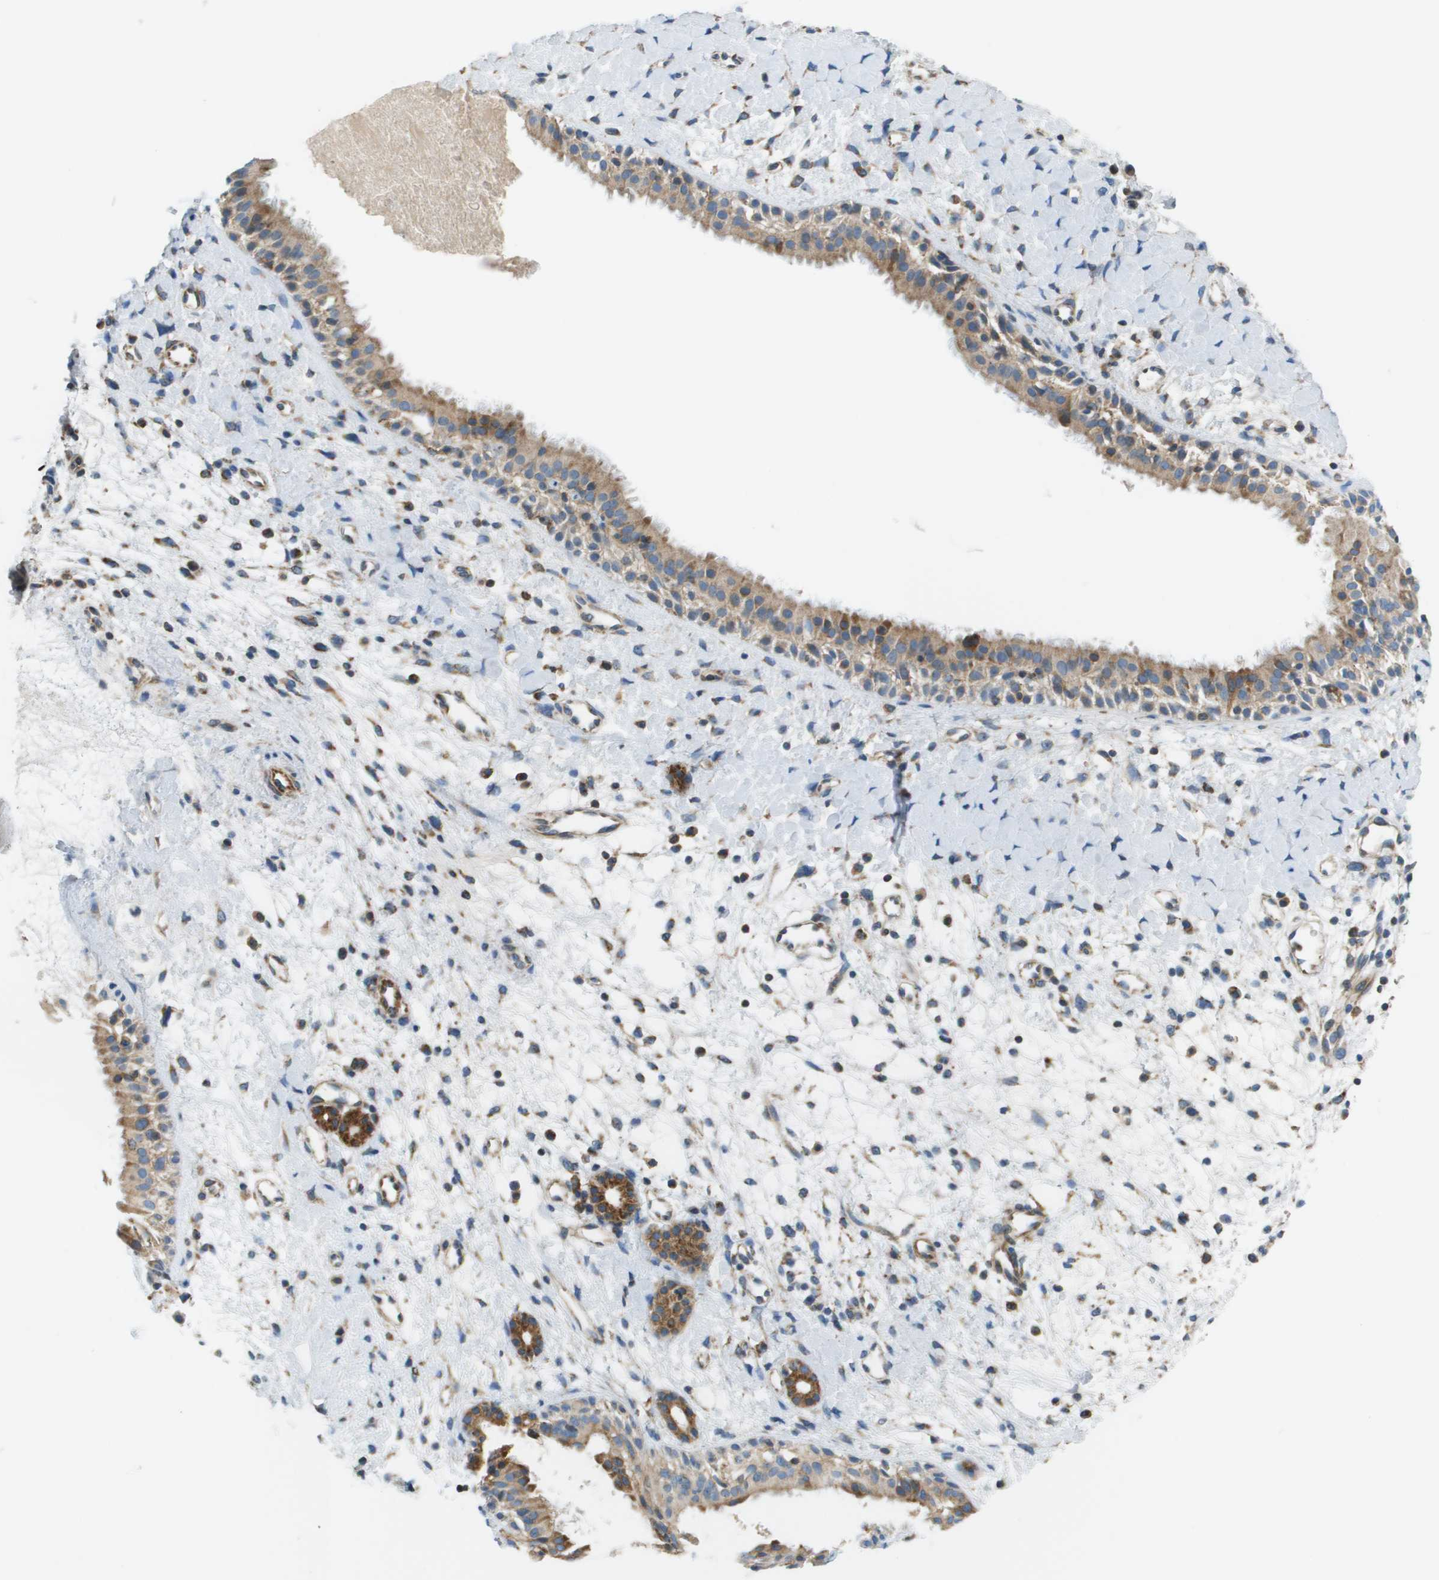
{"staining": {"intensity": "moderate", "quantity": ">75%", "location": "cytoplasmic/membranous"}, "tissue": "nasopharynx", "cell_type": "Respiratory epithelial cells", "image_type": "normal", "snomed": [{"axis": "morphology", "description": "Normal tissue, NOS"}, {"axis": "topography", "description": "Nasopharynx"}], "caption": "The histopathology image reveals immunohistochemical staining of unremarkable nasopharynx. There is moderate cytoplasmic/membranous staining is seen in approximately >75% of respiratory epithelial cells. (Stains: DAB in brown, nuclei in blue, Microscopy: brightfield microscopy at high magnification).", "gene": "TAOK3", "patient": {"sex": "male", "age": 22}}